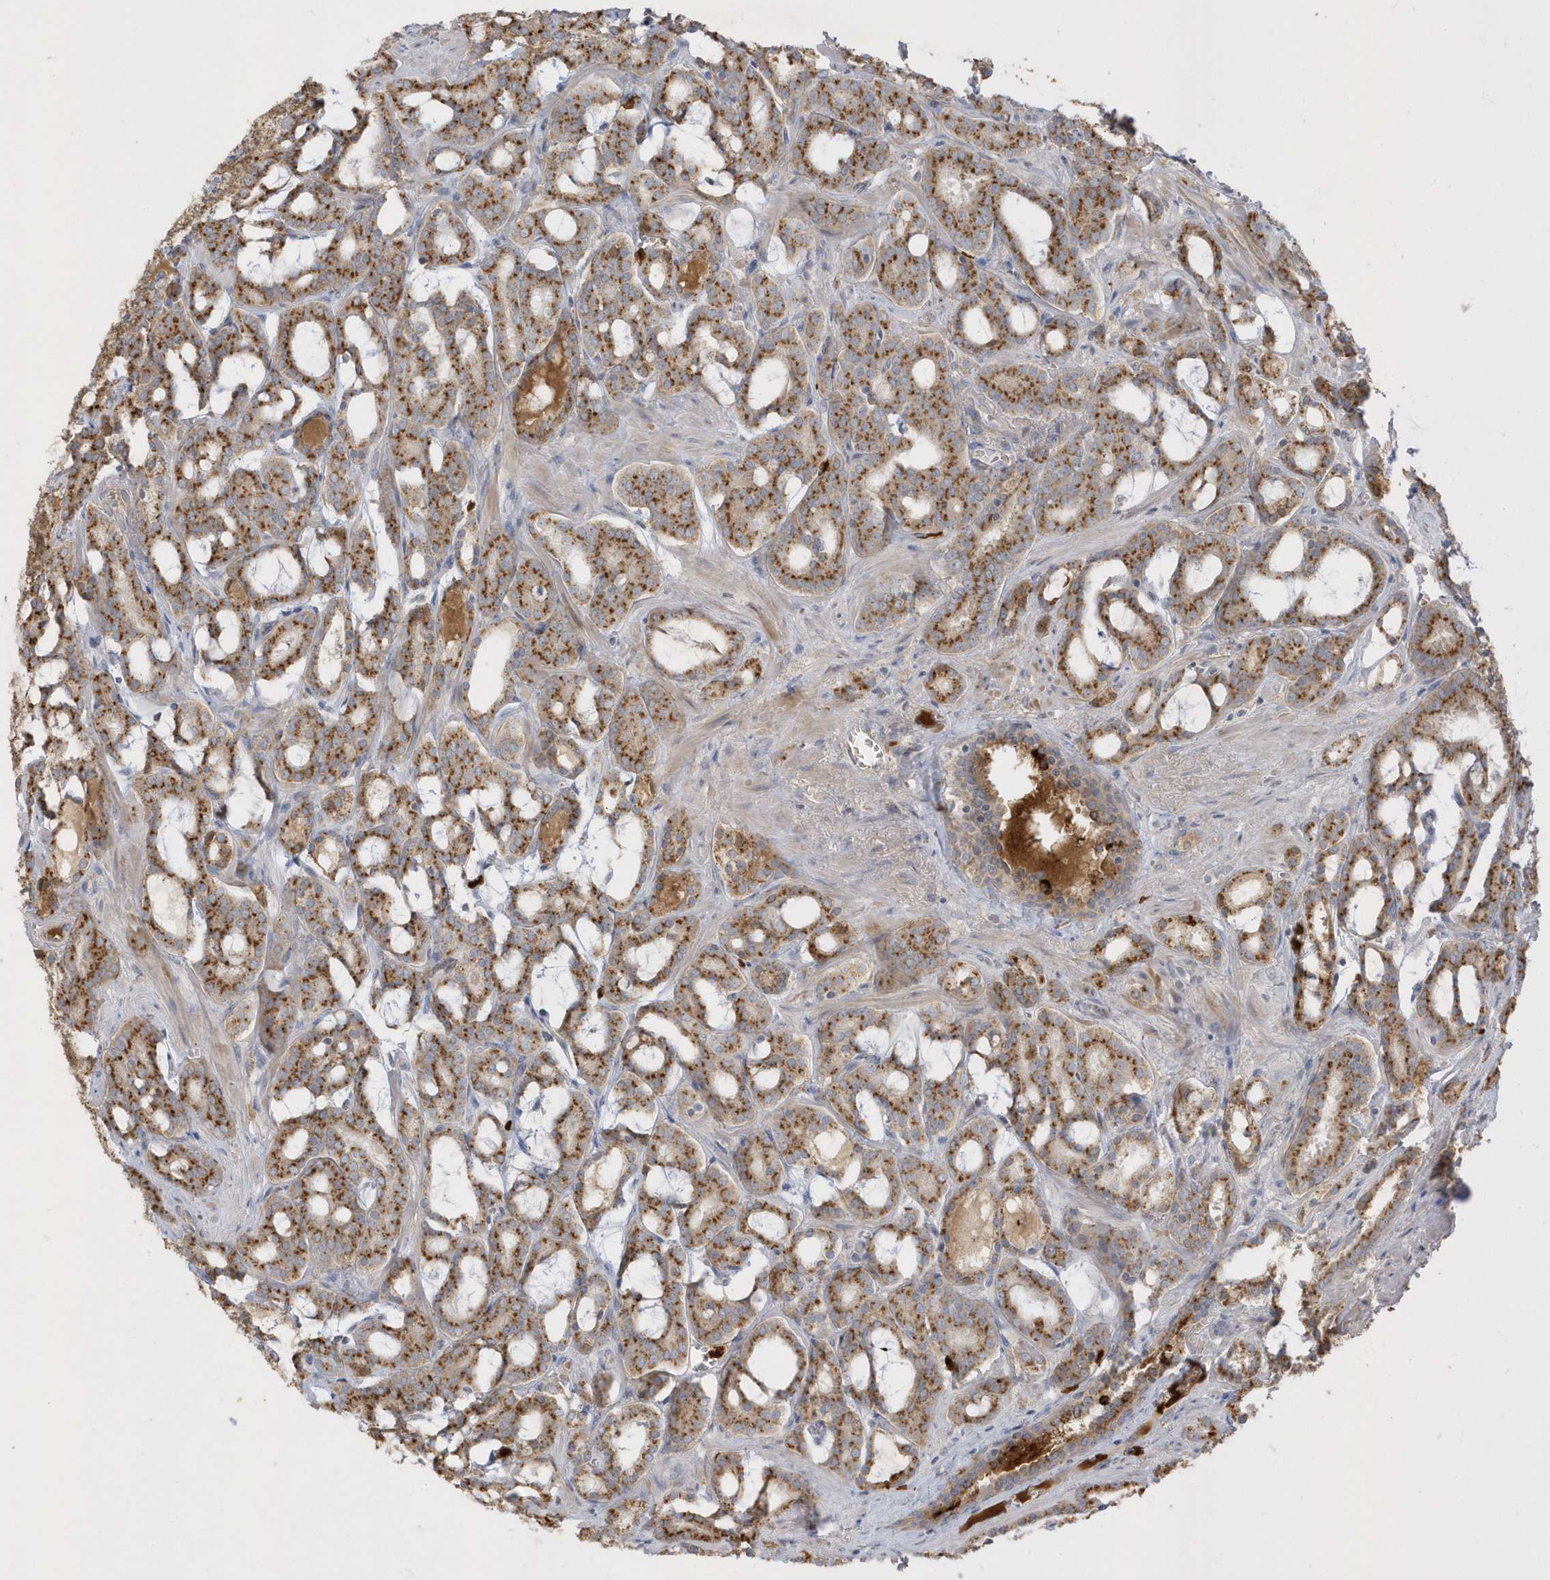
{"staining": {"intensity": "moderate", "quantity": ">75%", "location": "cytoplasmic/membranous"}, "tissue": "prostate cancer", "cell_type": "Tumor cells", "image_type": "cancer", "snomed": [{"axis": "morphology", "description": "Adenocarcinoma, High grade"}, {"axis": "topography", "description": "Prostate and seminal vesicle, NOS"}], "caption": "High-power microscopy captured an IHC histopathology image of prostate adenocarcinoma (high-grade), revealing moderate cytoplasmic/membranous staining in approximately >75% of tumor cells.", "gene": "DPP9", "patient": {"sex": "male", "age": 67}}